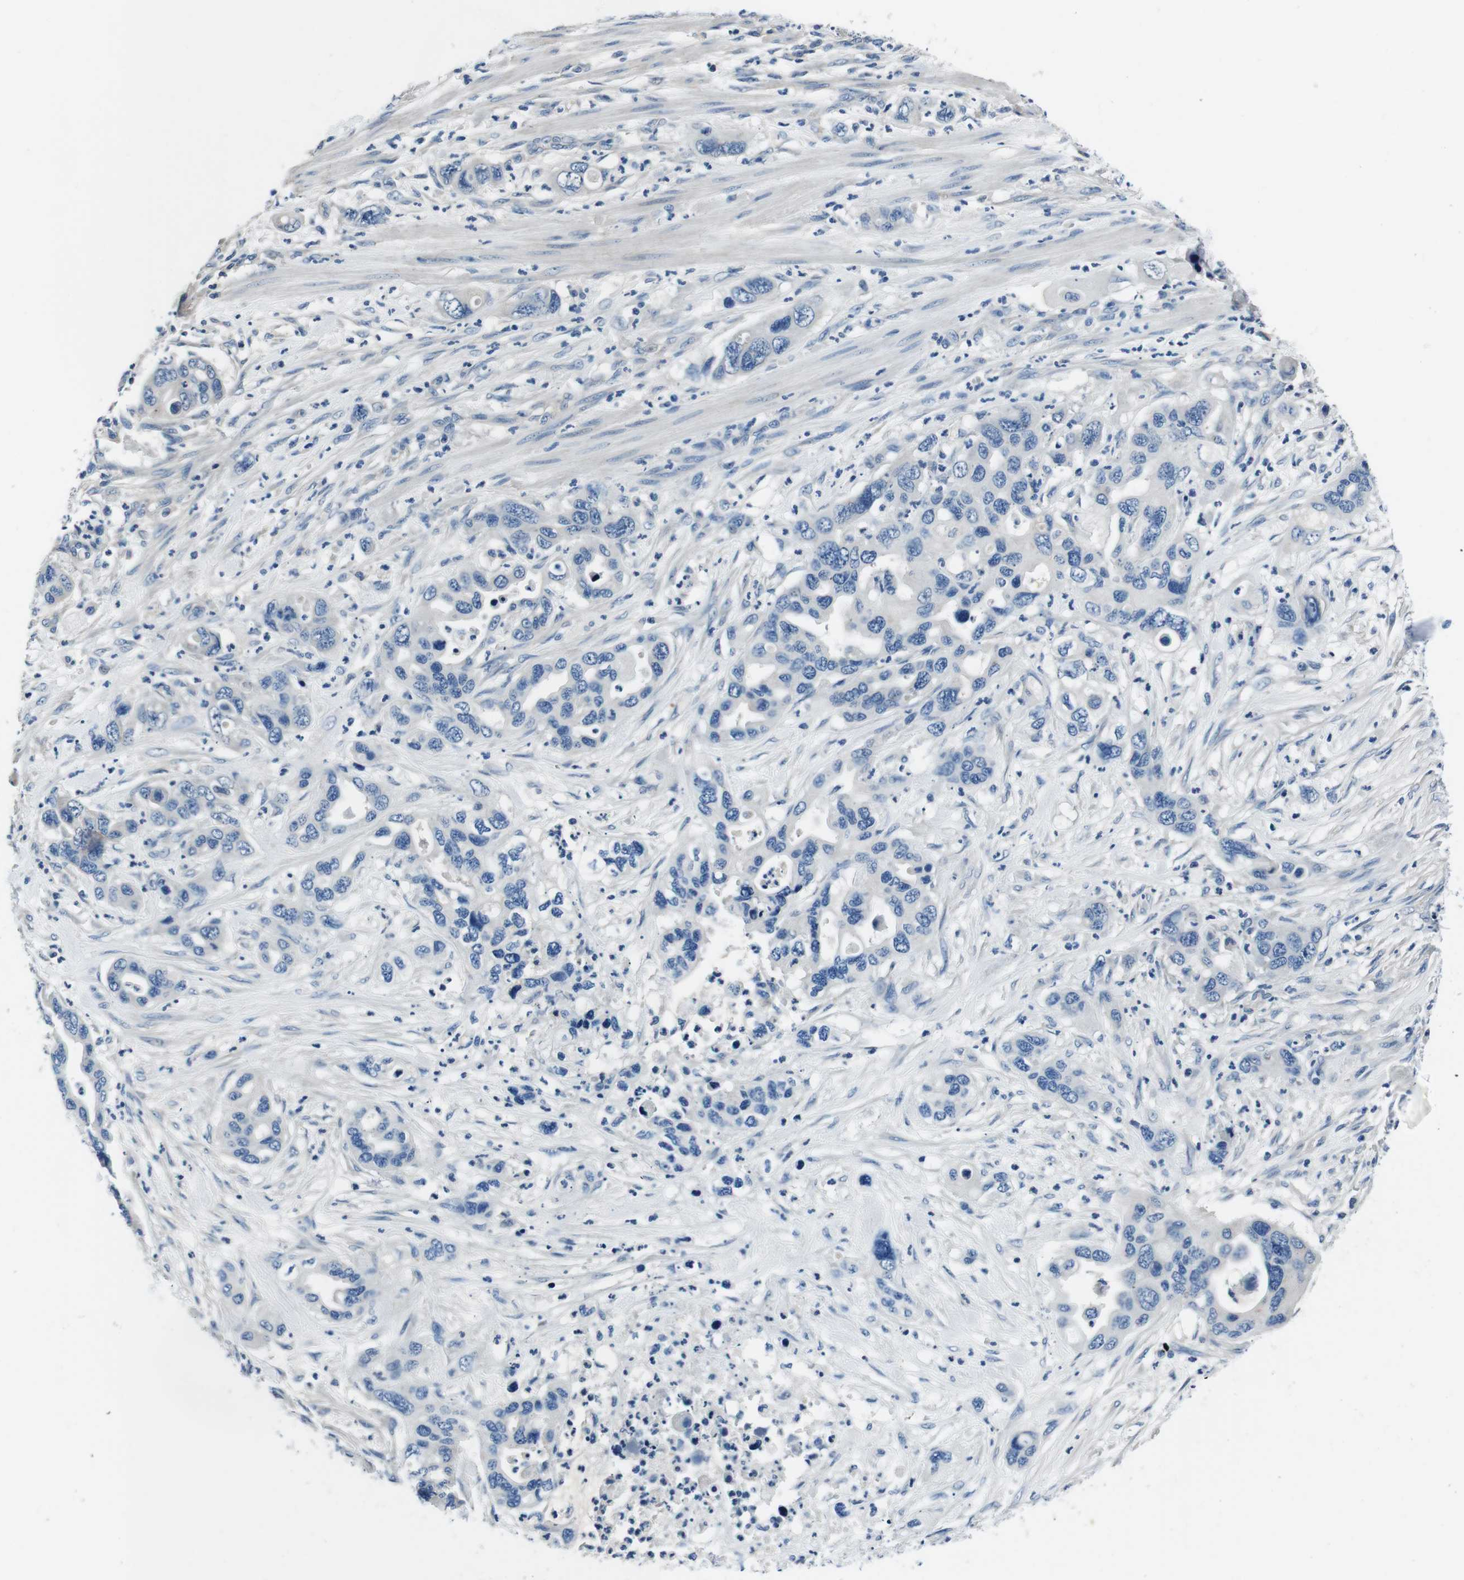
{"staining": {"intensity": "negative", "quantity": "none", "location": "none"}, "tissue": "pancreatic cancer", "cell_type": "Tumor cells", "image_type": "cancer", "snomed": [{"axis": "morphology", "description": "Adenocarcinoma, NOS"}, {"axis": "topography", "description": "Pancreas"}], "caption": "Pancreatic cancer stained for a protein using immunohistochemistry (IHC) shows no staining tumor cells.", "gene": "CASQ1", "patient": {"sex": "female", "age": 71}}